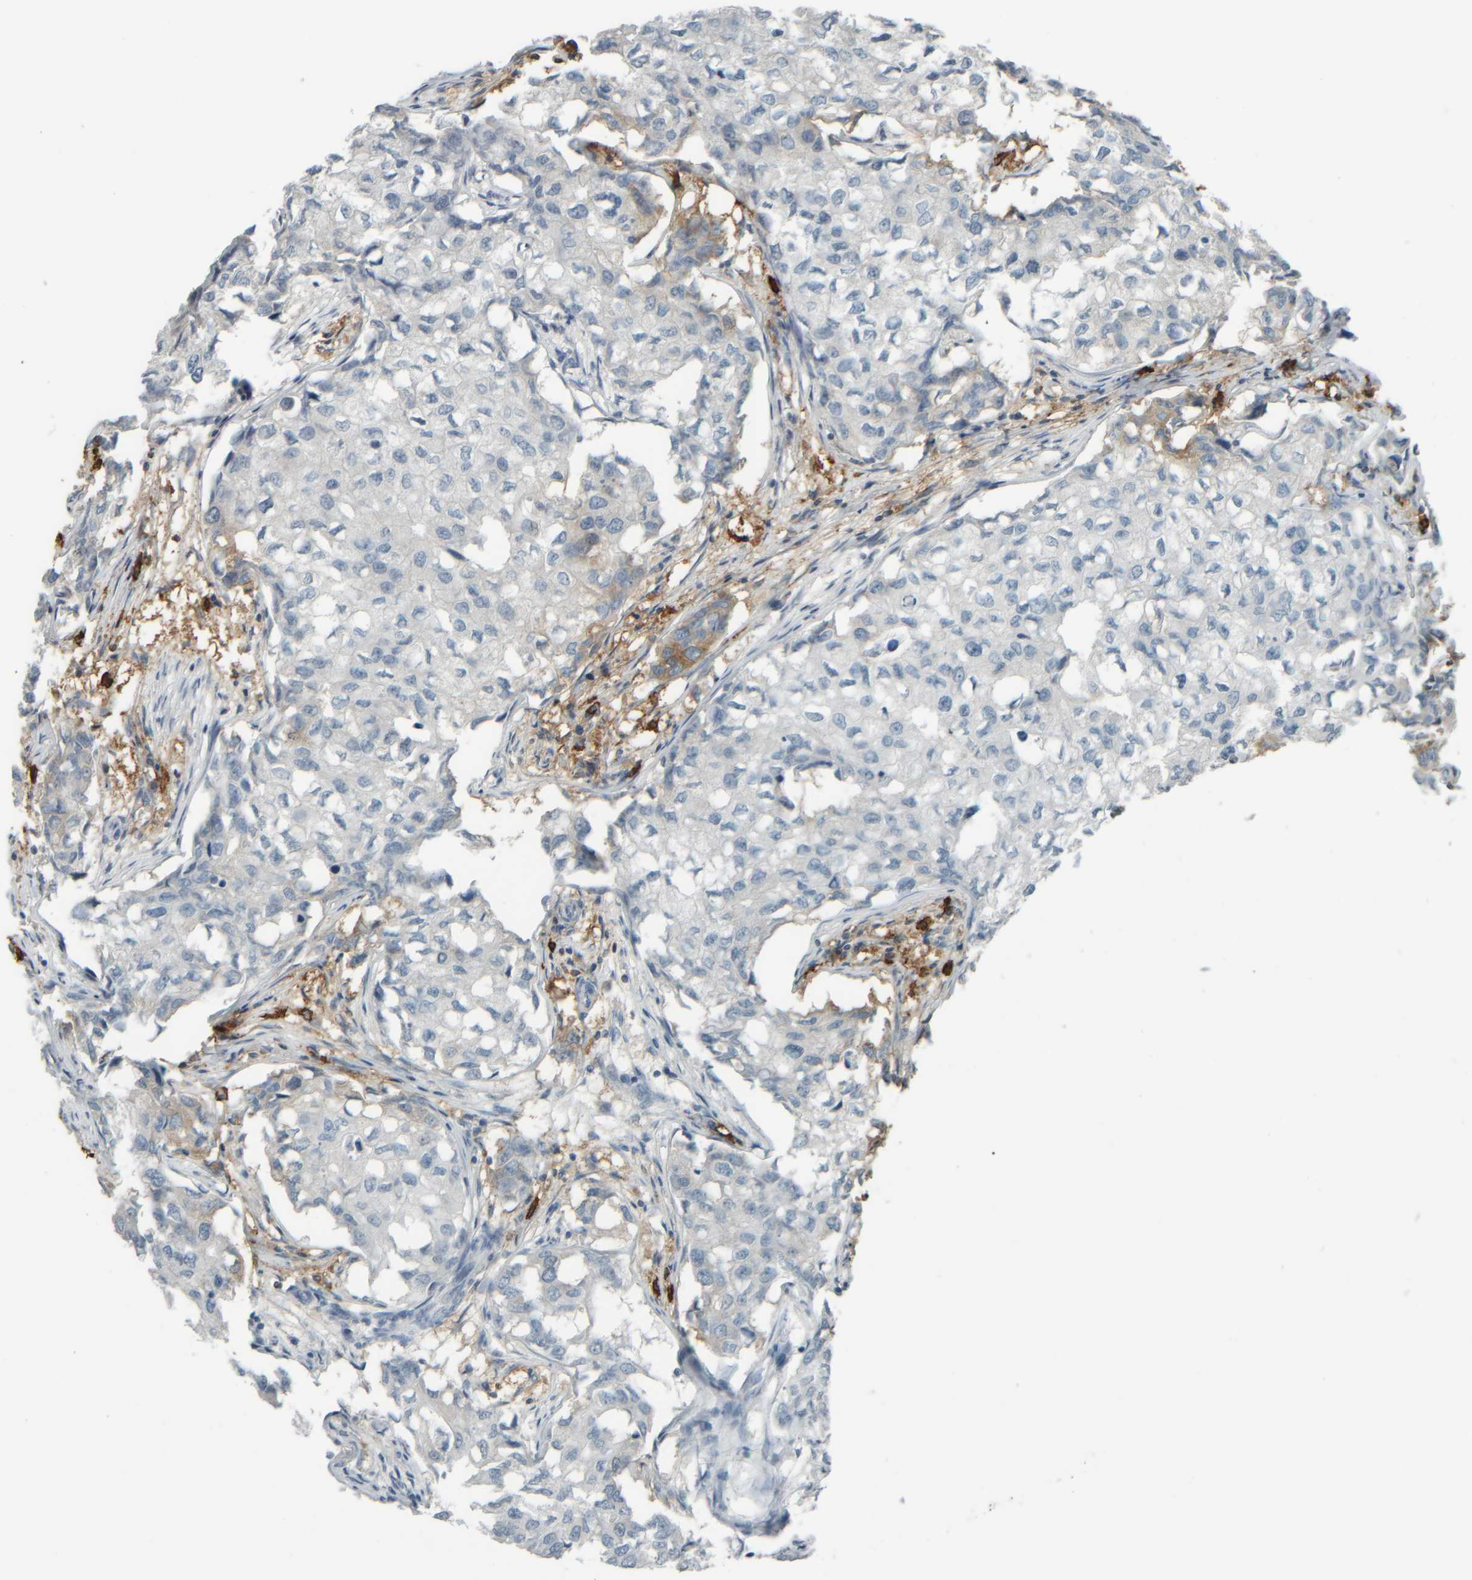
{"staining": {"intensity": "negative", "quantity": "none", "location": "none"}, "tissue": "breast cancer", "cell_type": "Tumor cells", "image_type": "cancer", "snomed": [{"axis": "morphology", "description": "Duct carcinoma"}, {"axis": "topography", "description": "Breast"}], "caption": "Protein analysis of breast cancer shows no significant expression in tumor cells.", "gene": "TPSAB1", "patient": {"sex": "female", "age": 27}}